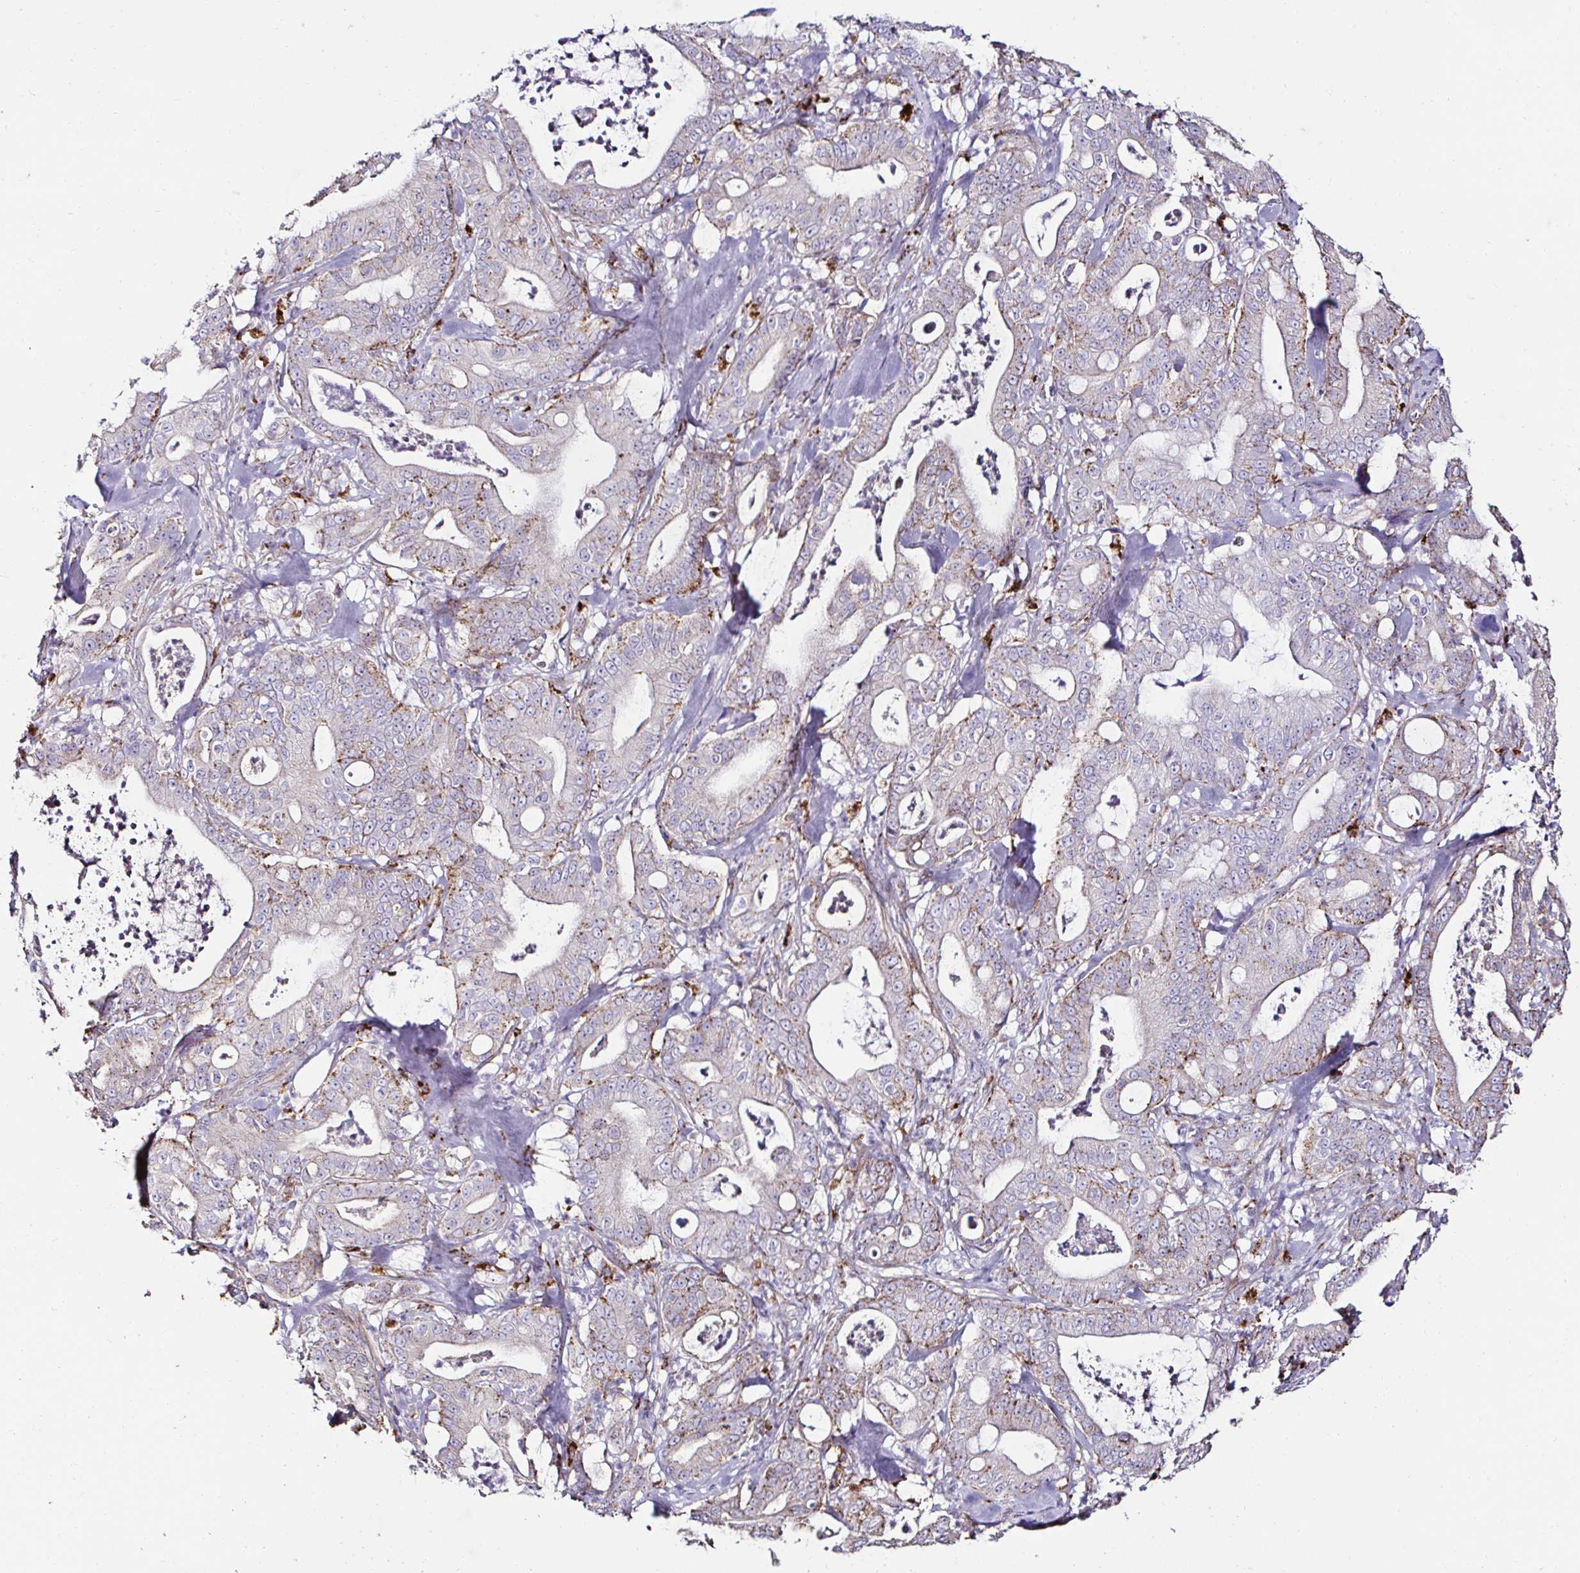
{"staining": {"intensity": "weak", "quantity": "25%-75%", "location": "cytoplasmic/membranous"}, "tissue": "pancreatic cancer", "cell_type": "Tumor cells", "image_type": "cancer", "snomed": [{"axis": "morphology", "description": "Adenocarcinoma, NOS"}, {"axis": "topography", "description": "Pancreas"}], "caption": "Adenocarcinoma (pancreatic) was stained to show a protein in brown. There is low levels of weak cytoplasmic/membranous expression in approximately 25%-75% of tumor cells.", "gene": "GALNS", "patient": {"sex": "male", "age": 71}}